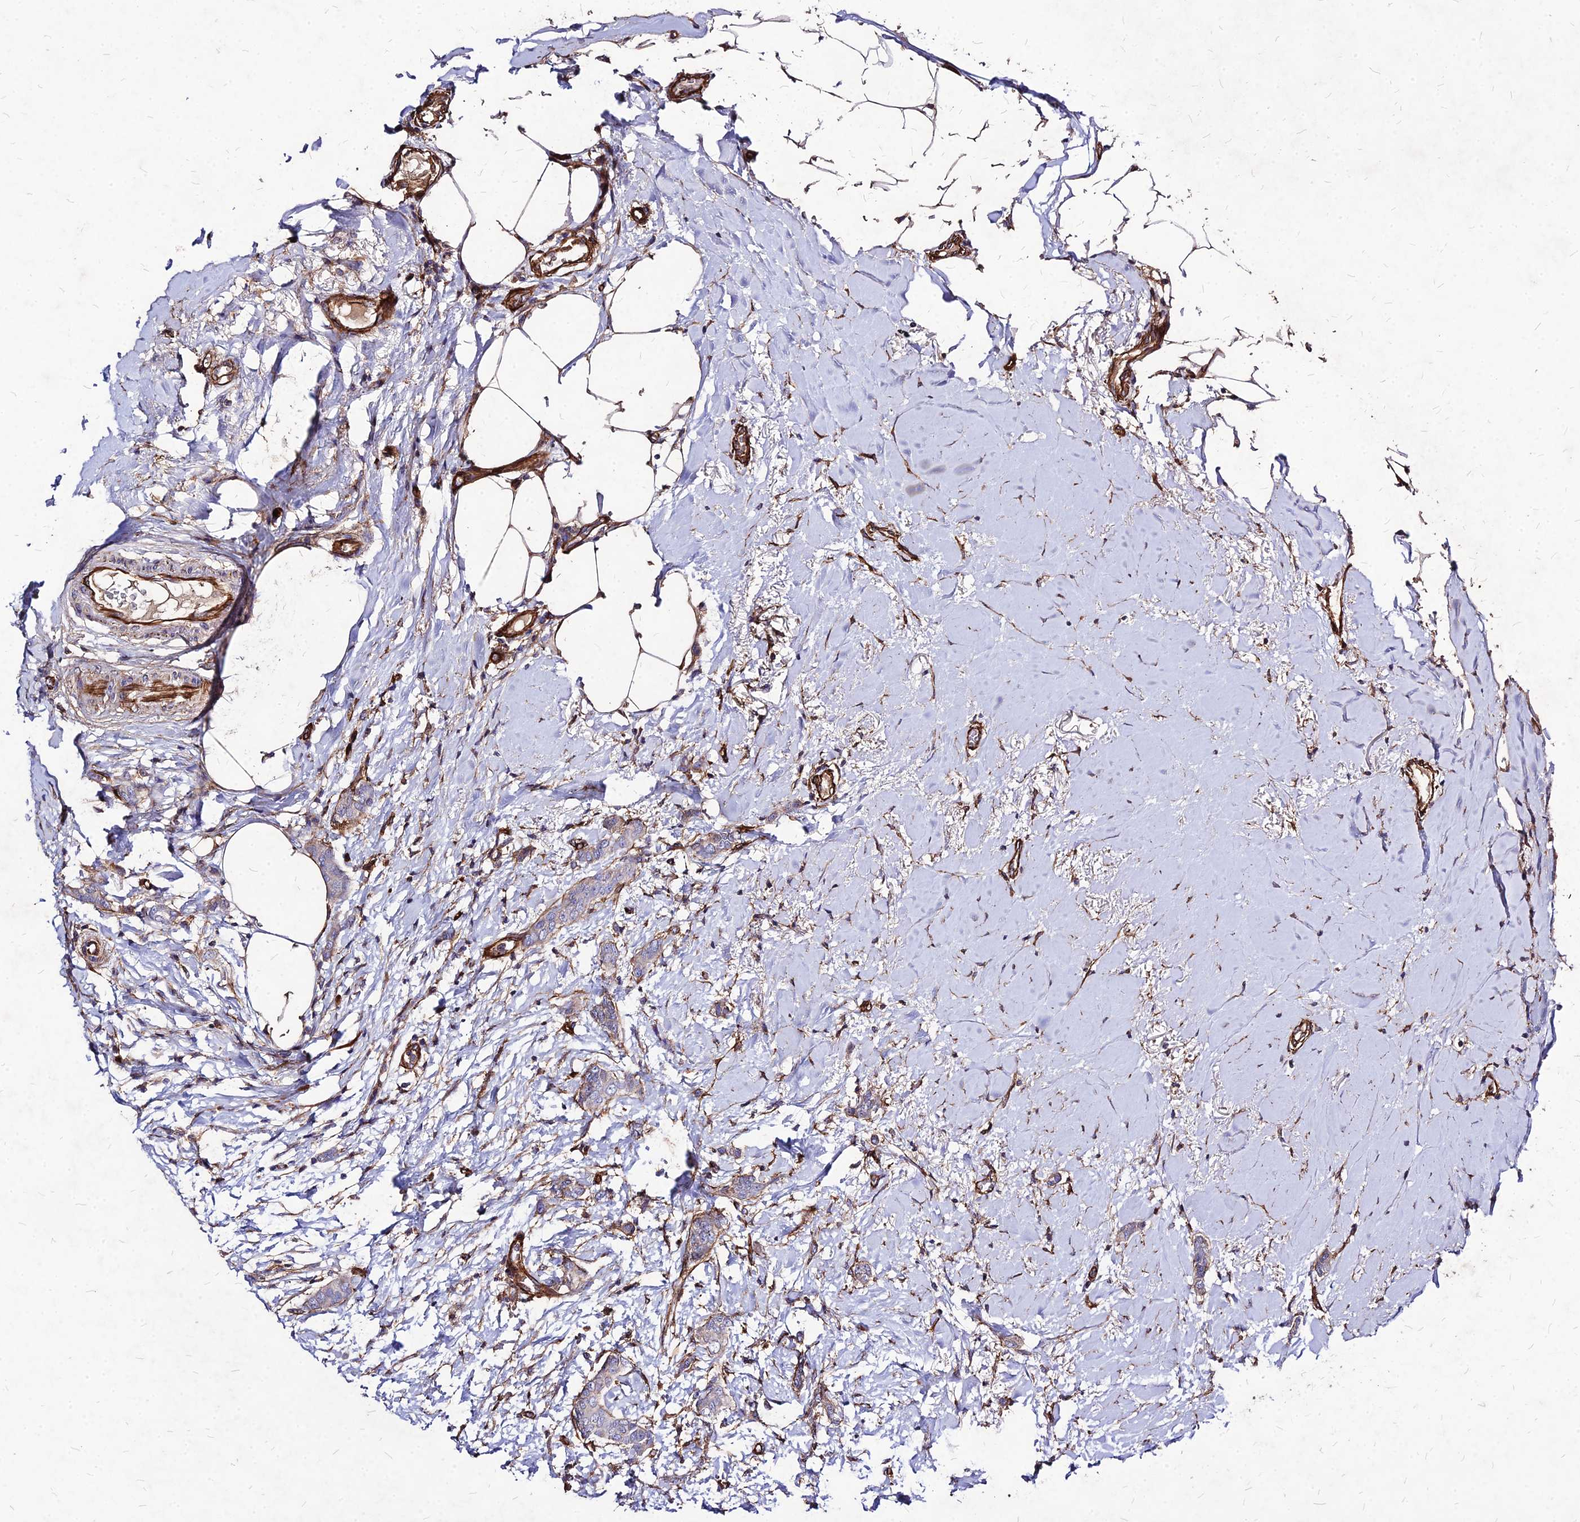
{"staining": {"intensity": "negative", "quantity": "none", "location": "none"}, "tissue": "breast cancer", "cell_type": "Tumor cells", "image_type": "cancer", "snomed": [{"axis": "morphology", "description": "Duct carcinoma"}, {"axis": "topography", "description": "Breast"}], "caption": "This histopathology image is of breast intraductal carcinoma stained with IHC to label a protein in brown with the nuclei are counter-stained blue. There is no expression in tumor cells.", "gene": "EFCC1", "patient": {"sex": "female", "age": 72}}